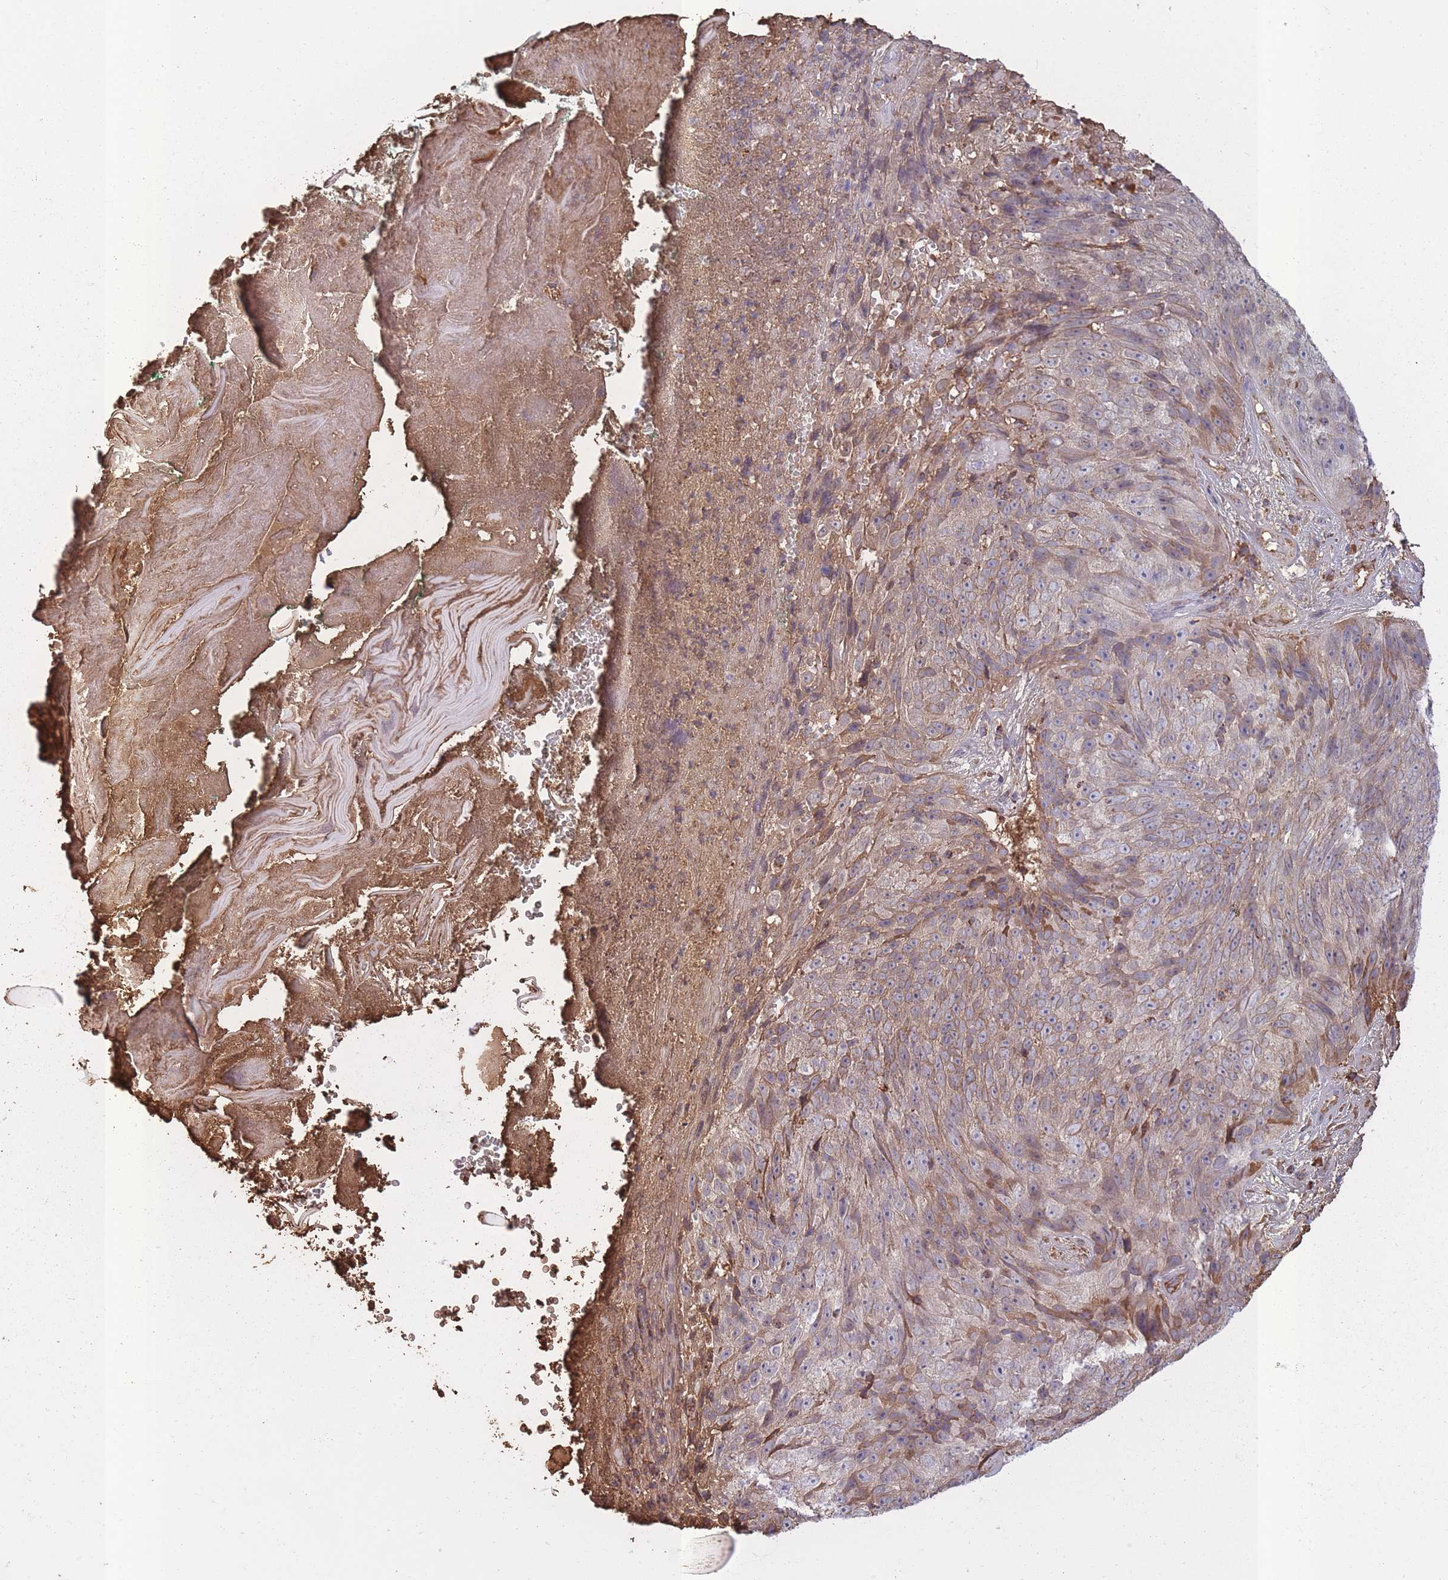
{"staining": {"intensity": "weak", "quantity": "25%-75%", "location": "cytoplasmic/membranous"}, "tissue": "skin cancer", "cell_type": "Tumor cells", "image_type": "cancer", "snomed": [{"axis": "morphology", "description": "Squamous cell carcinoma, NOS"}, {"axis": "topography", "description": "Skin"}], "caption": "Skin squamous cell carcinoma tissue reveals weak cytoplasmic/membranous positivity in about 25%-75% of tumor cells", "gene": "KAT2A", "patient": {"sex": "female", "age": 87}}